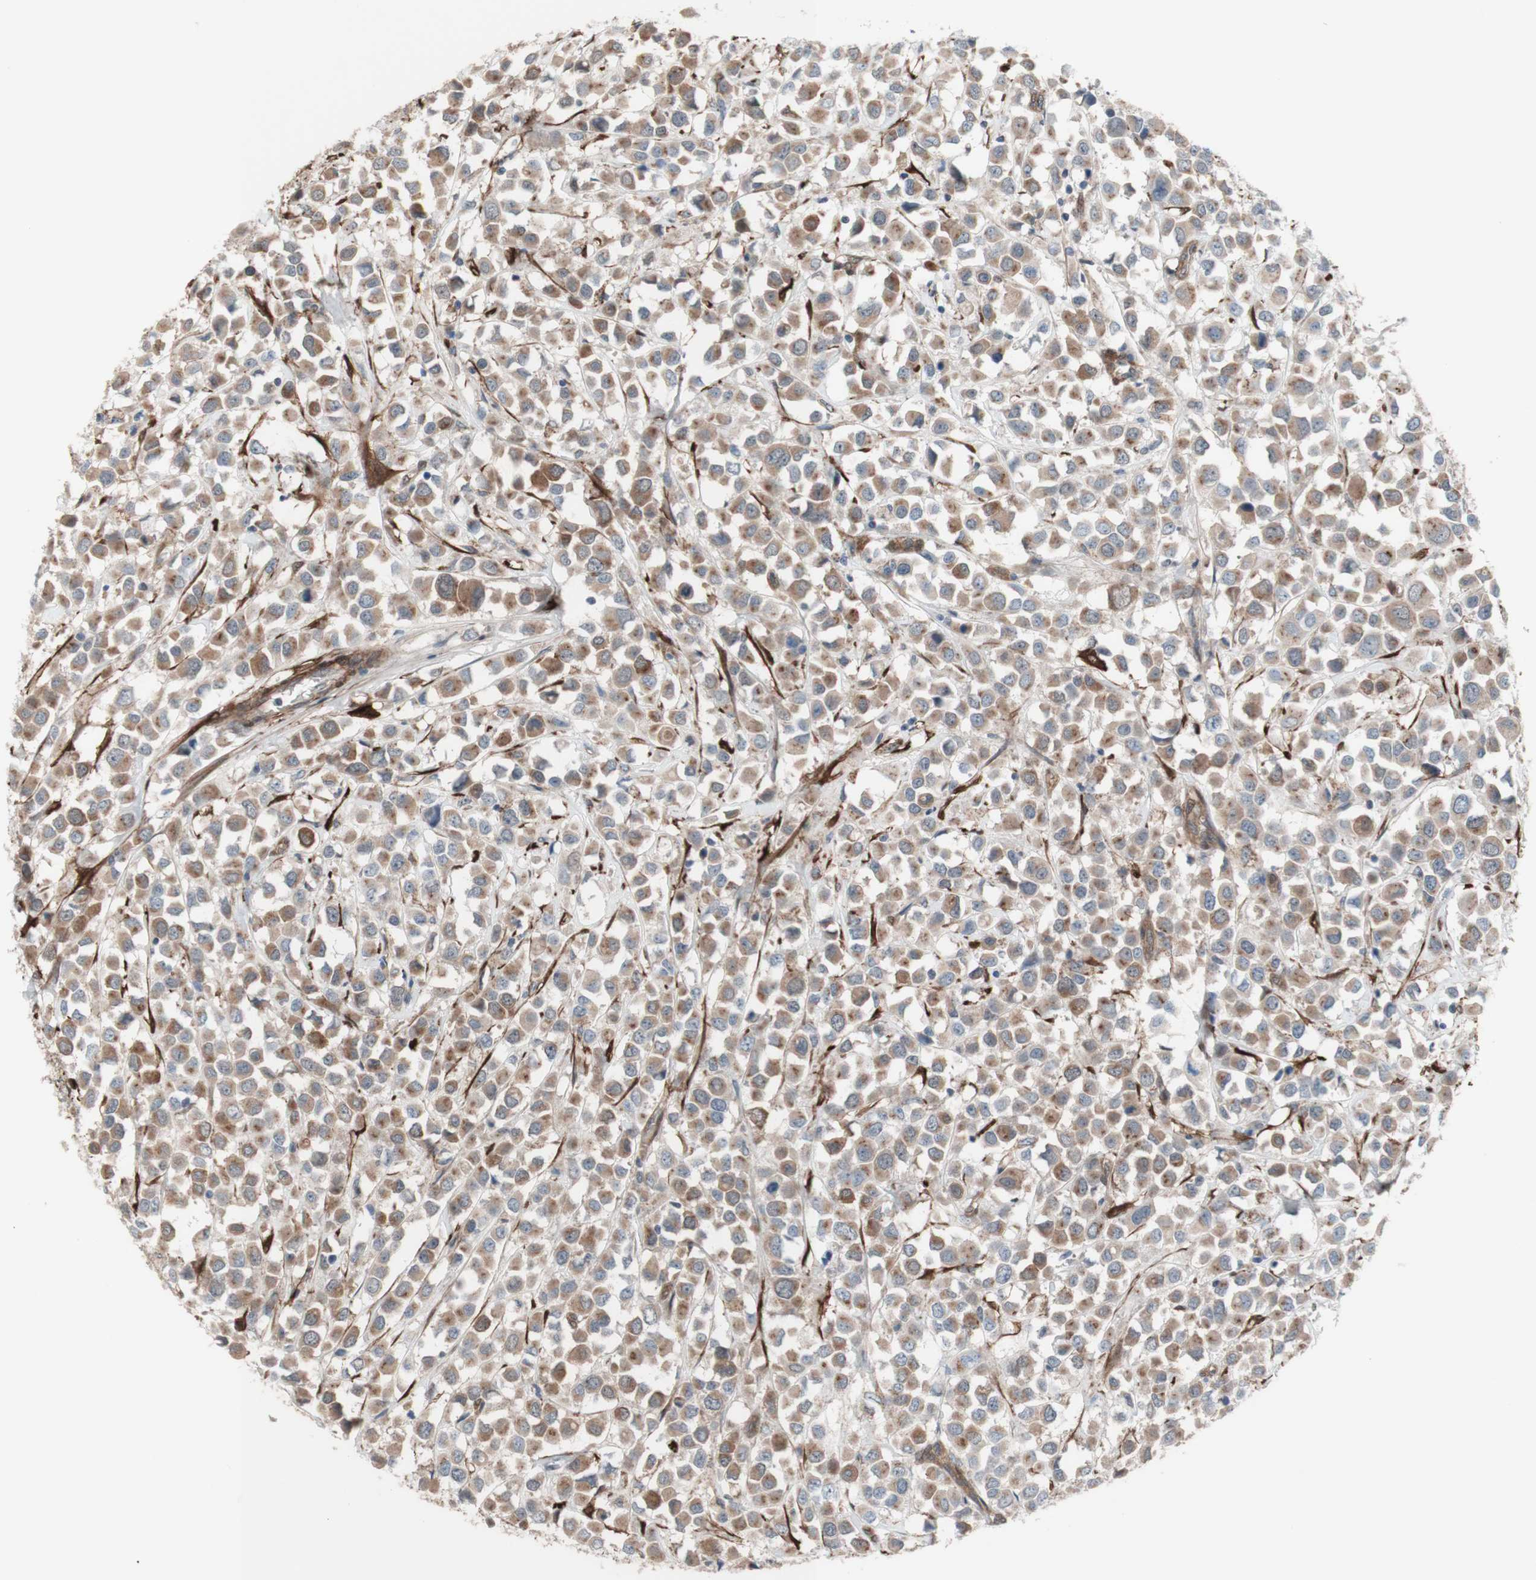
{"staining": {"intensity": "moderate", "quantity": ">75%", "location": "cytoplasmic/membranous"}, "tissue": "breast cancer", "cell_type": "Tumor cells", "image_type": "cancer", "snomed": [{"axis": "morphology", "description": "Duct carcinoma"}, {"axis": "topography", "description": "Breast"}], "caption": "Tumor cells reveal medium levels of moderate cytoplasmic/membranous staining in about >75% of cells in breast invasive ductal carcinoma.", "gene": "CNN3", "patient": {"sex": "female", "age": 61}}